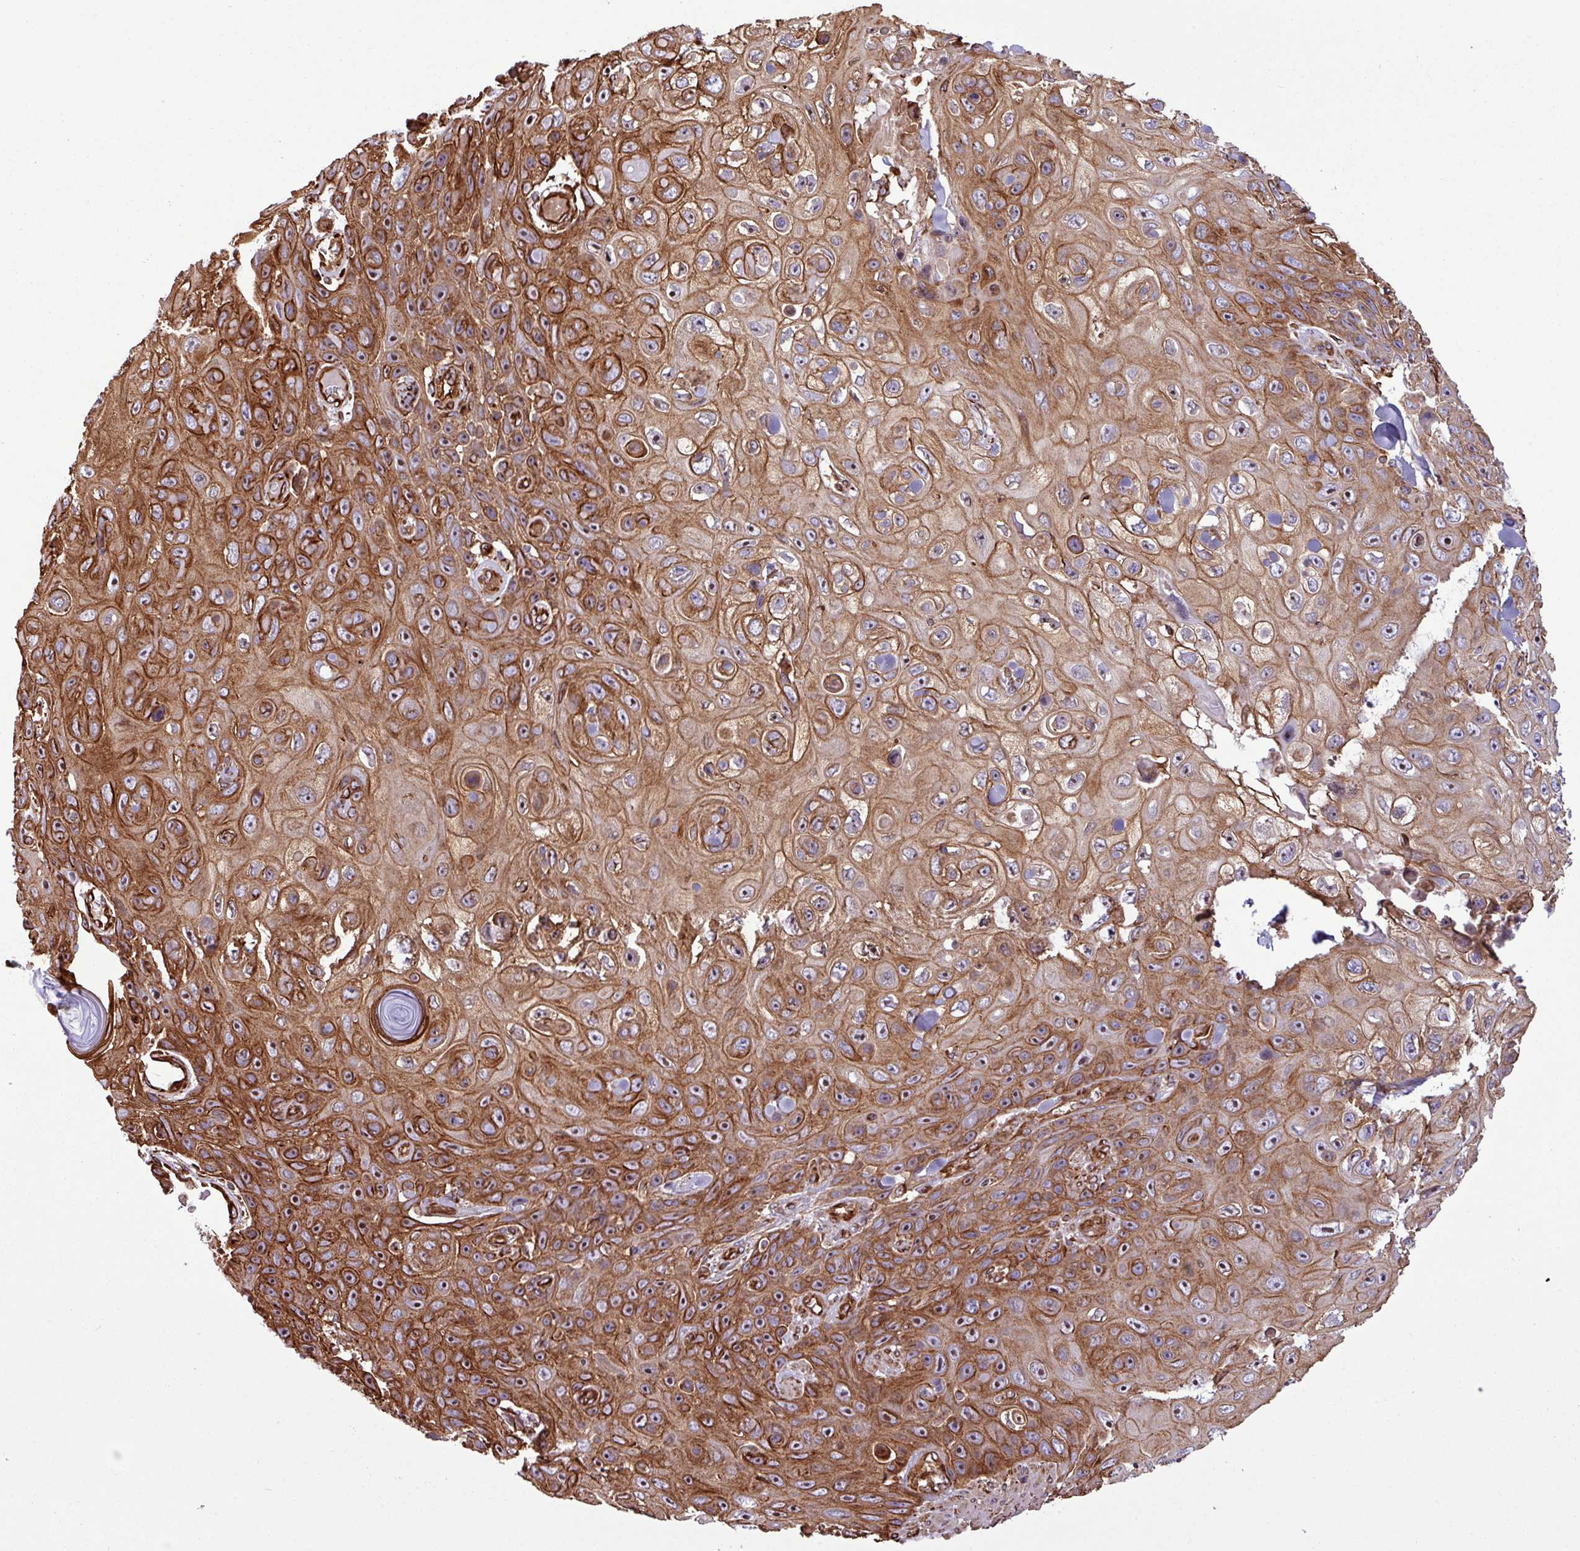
{"staining": {"intensity": "strong", "quantity": ">75%", "location": "cytoplasmic/membranous,nuclear"}, "tissue": "skin cancer", "cell_type": "Tumor cells", "image_type": "cancer", "snomed": [{"axis": "morphology", "description": "Squamous cell carcinoma, NOS"}, {"axis": "topography", "description": "Skin"}], "caption": "About >75% of tumor cells in human skin cancer exhibit strong cytoplasmic/membranous and nuclear protein expression as visualized by brown immunohistochemical staining.", "gene": "ZNF300", "patient": {"sex": "male", "age": 82}}